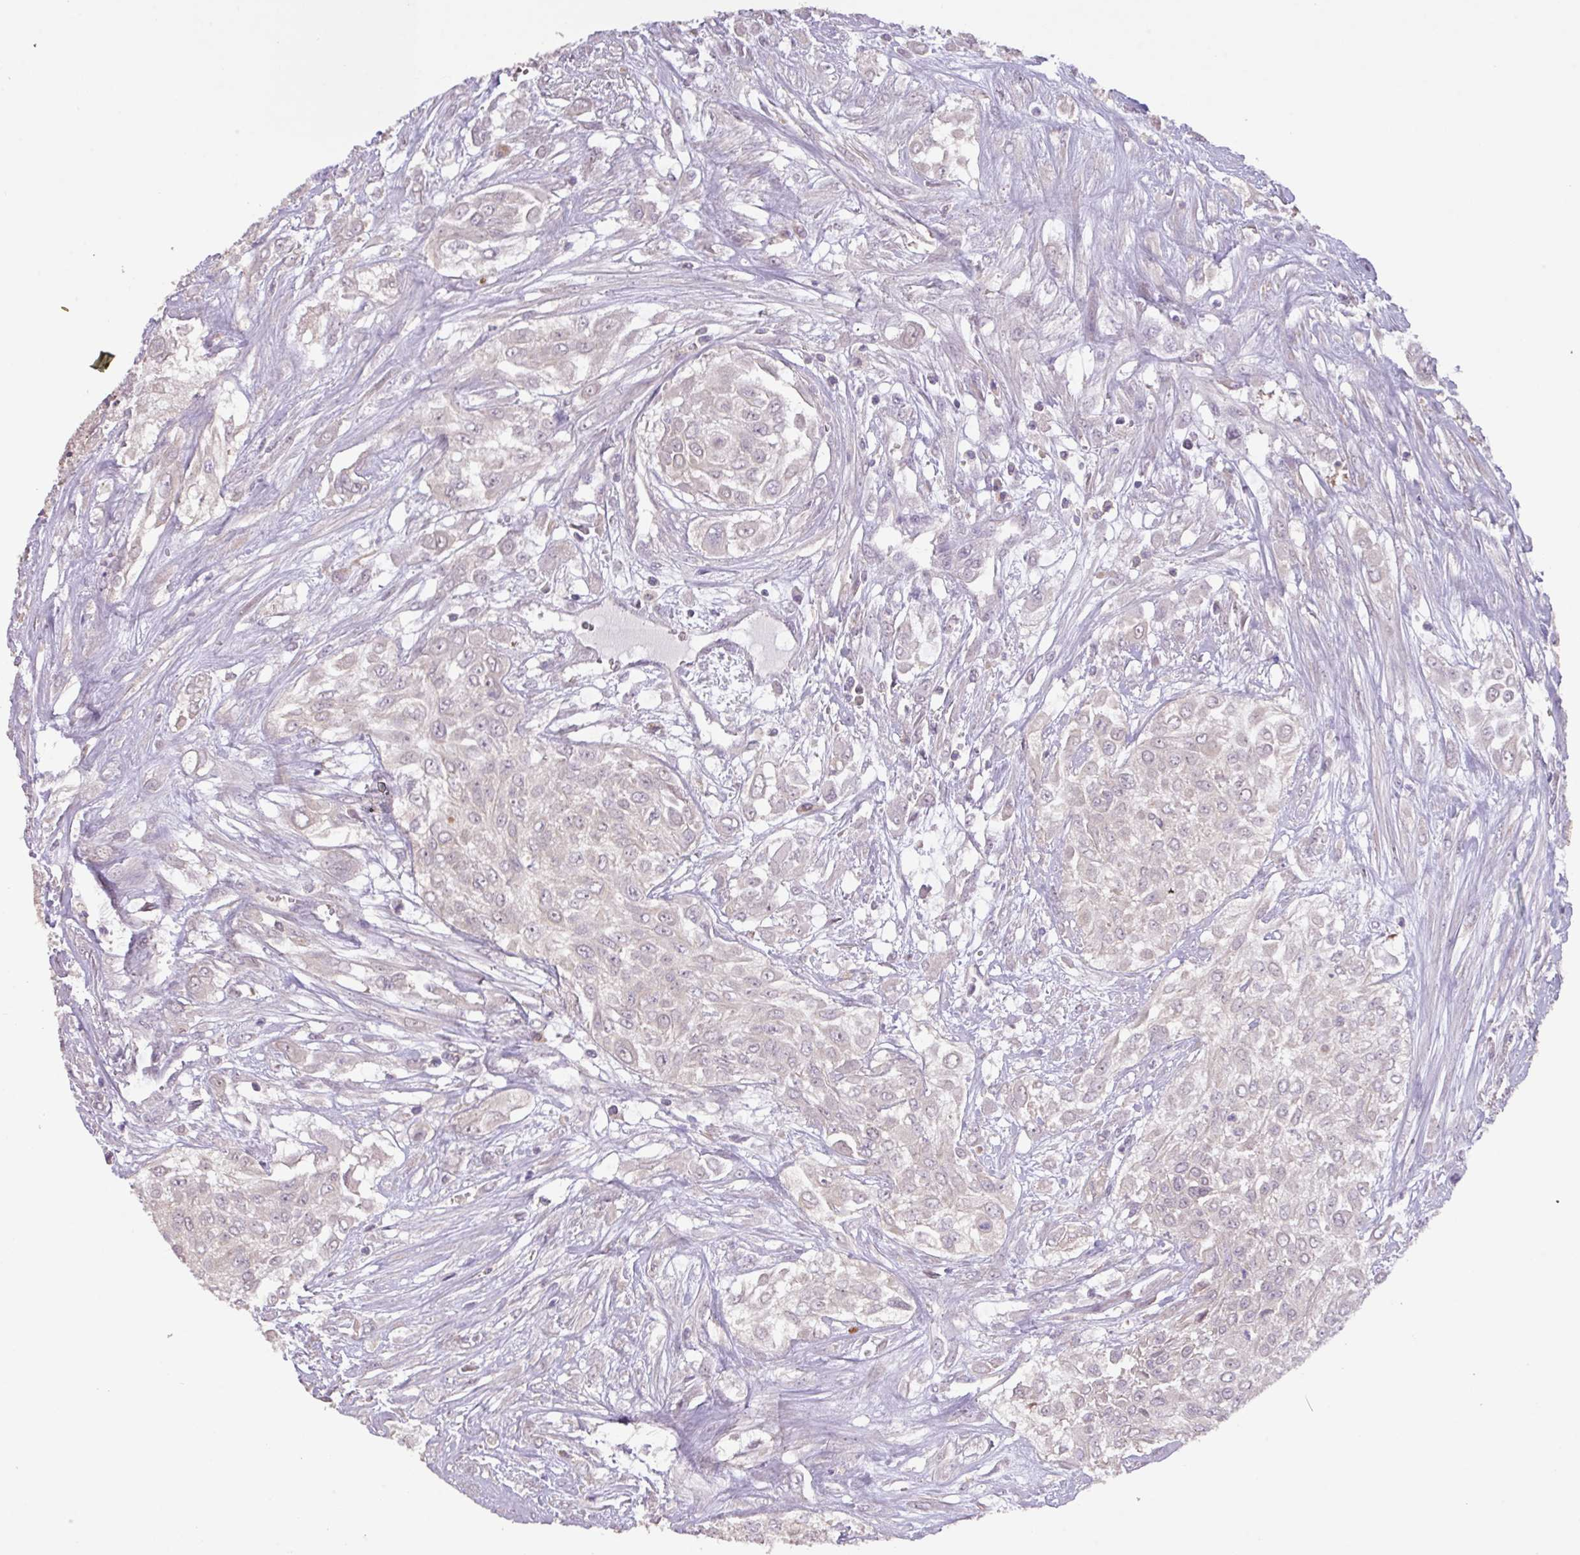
{"staining": {"intensity": "negative", "quantity": "none", "location": "none"}, "tissue": "urothelial cancer", "cell_type": "Tumor cells", "image_type": "cancer", "snomed": [{"axis": "morphology", "description": "Urothelial carcinoma, High grade"}, {"axis": "topography", "description": "Urinary bladder"}], "caption": "The immunohistochemistry (IHC) histopathology image has no significant expression in tumor cells of high-grade urothelial carcinoma tissue.", "gene": "PRADC1", "patient": {"sex": "male", "age": 67}}